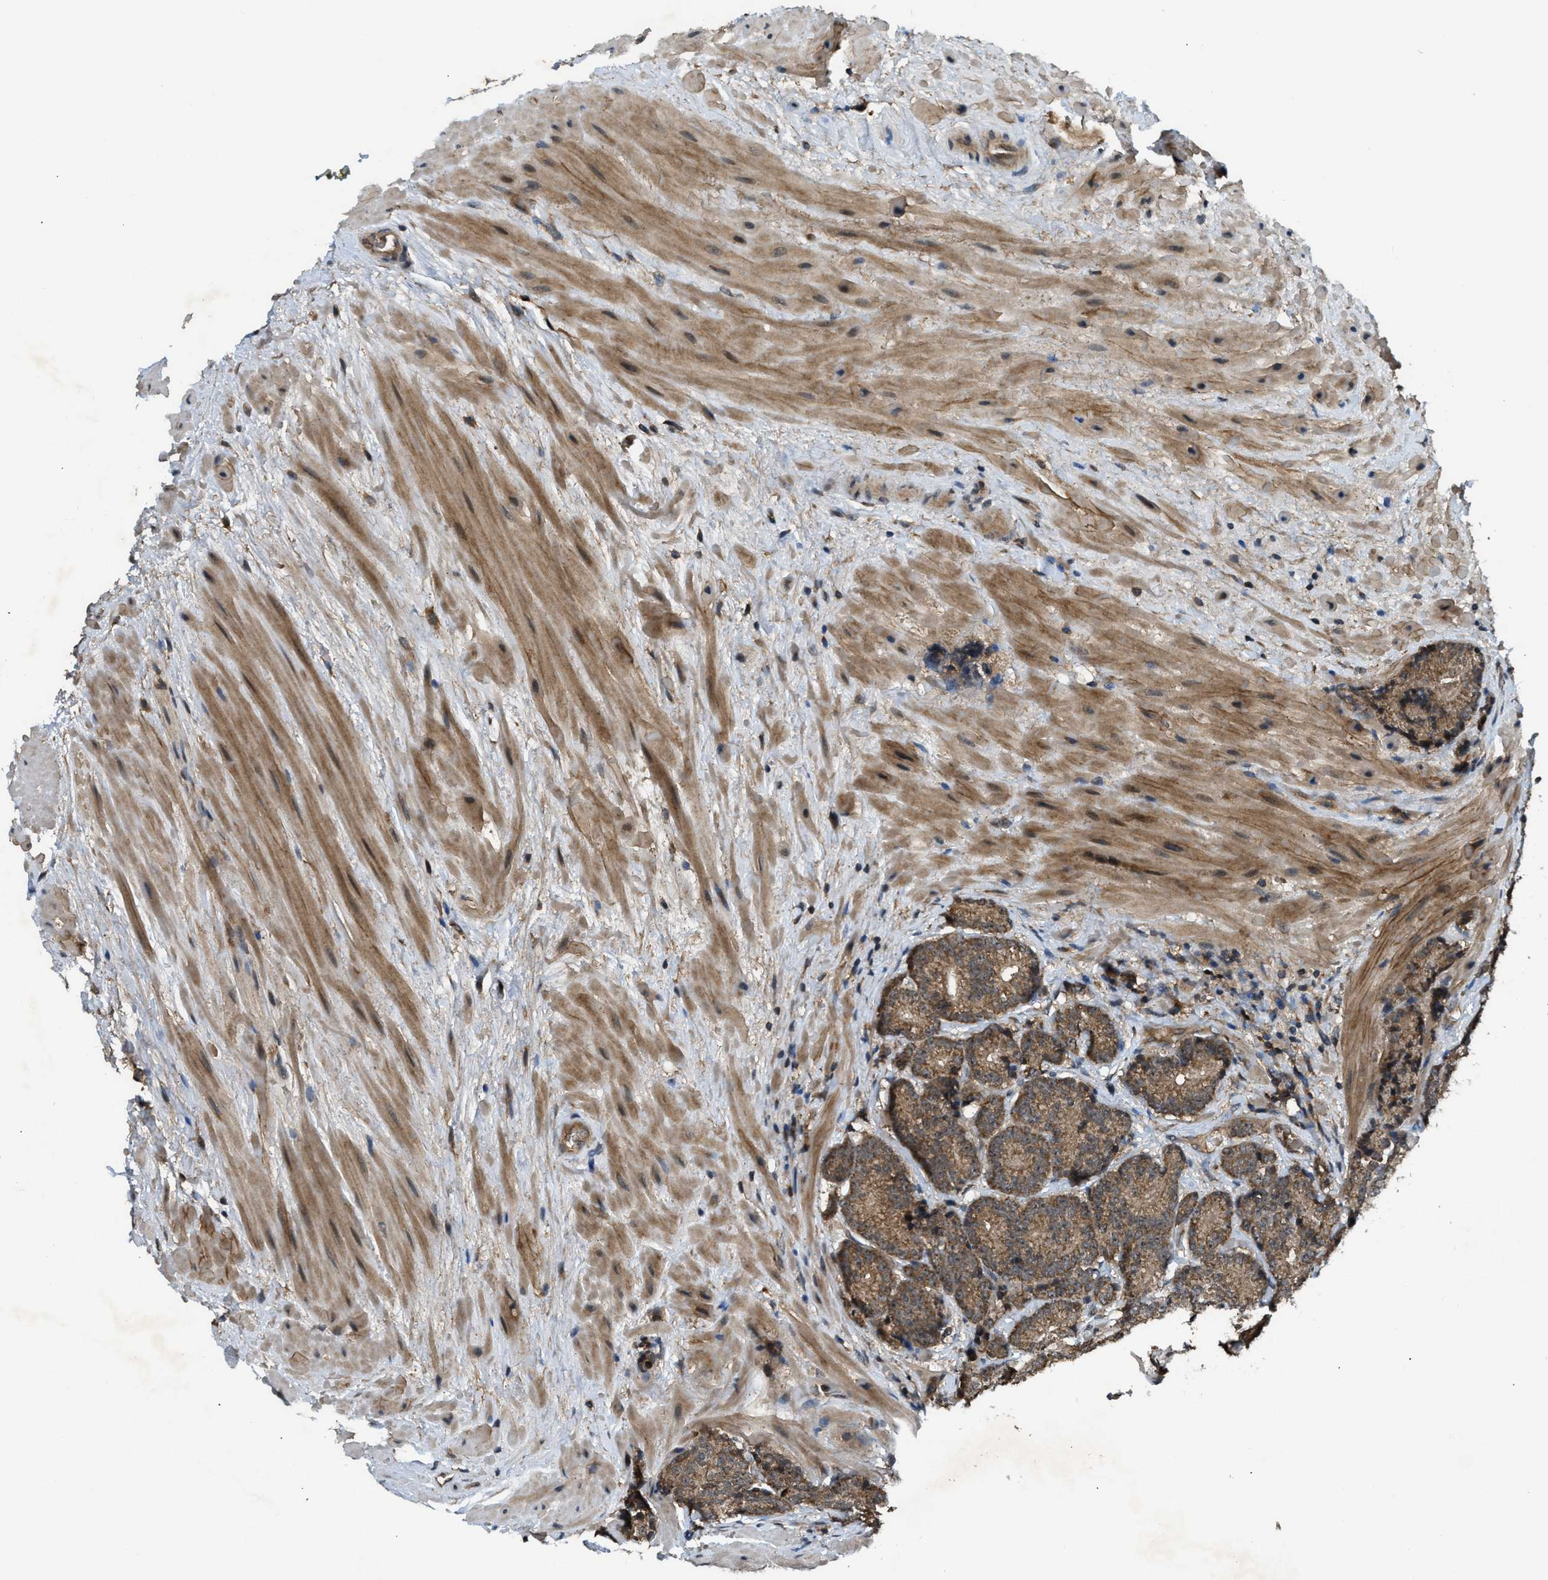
{"staining": {"intensity": "moderate", "quantity": ">75%", "location": "cytoplasmic/membranous"}, "tissue": "prostate cancer", "cell_type": "Tumor cells", "image_type": "cancer", "snomed": [{"axis": "morphology", "description": "Adenocarcinoma, High grade"}, {"axis": "topography", "description": "Prostate"}], "caption": "This photomicrograph exhibits adenocarcinoma (high-grade) (prostate) stained with immunohistochemistry to label a protein in brown. The cytoplasmic/membranous of tumor cells show moderate positivity for the protein. Nuclei are counter-stained blue.", "gene": "ZNF71", "patient": {"sex": "male", "age": 61}}